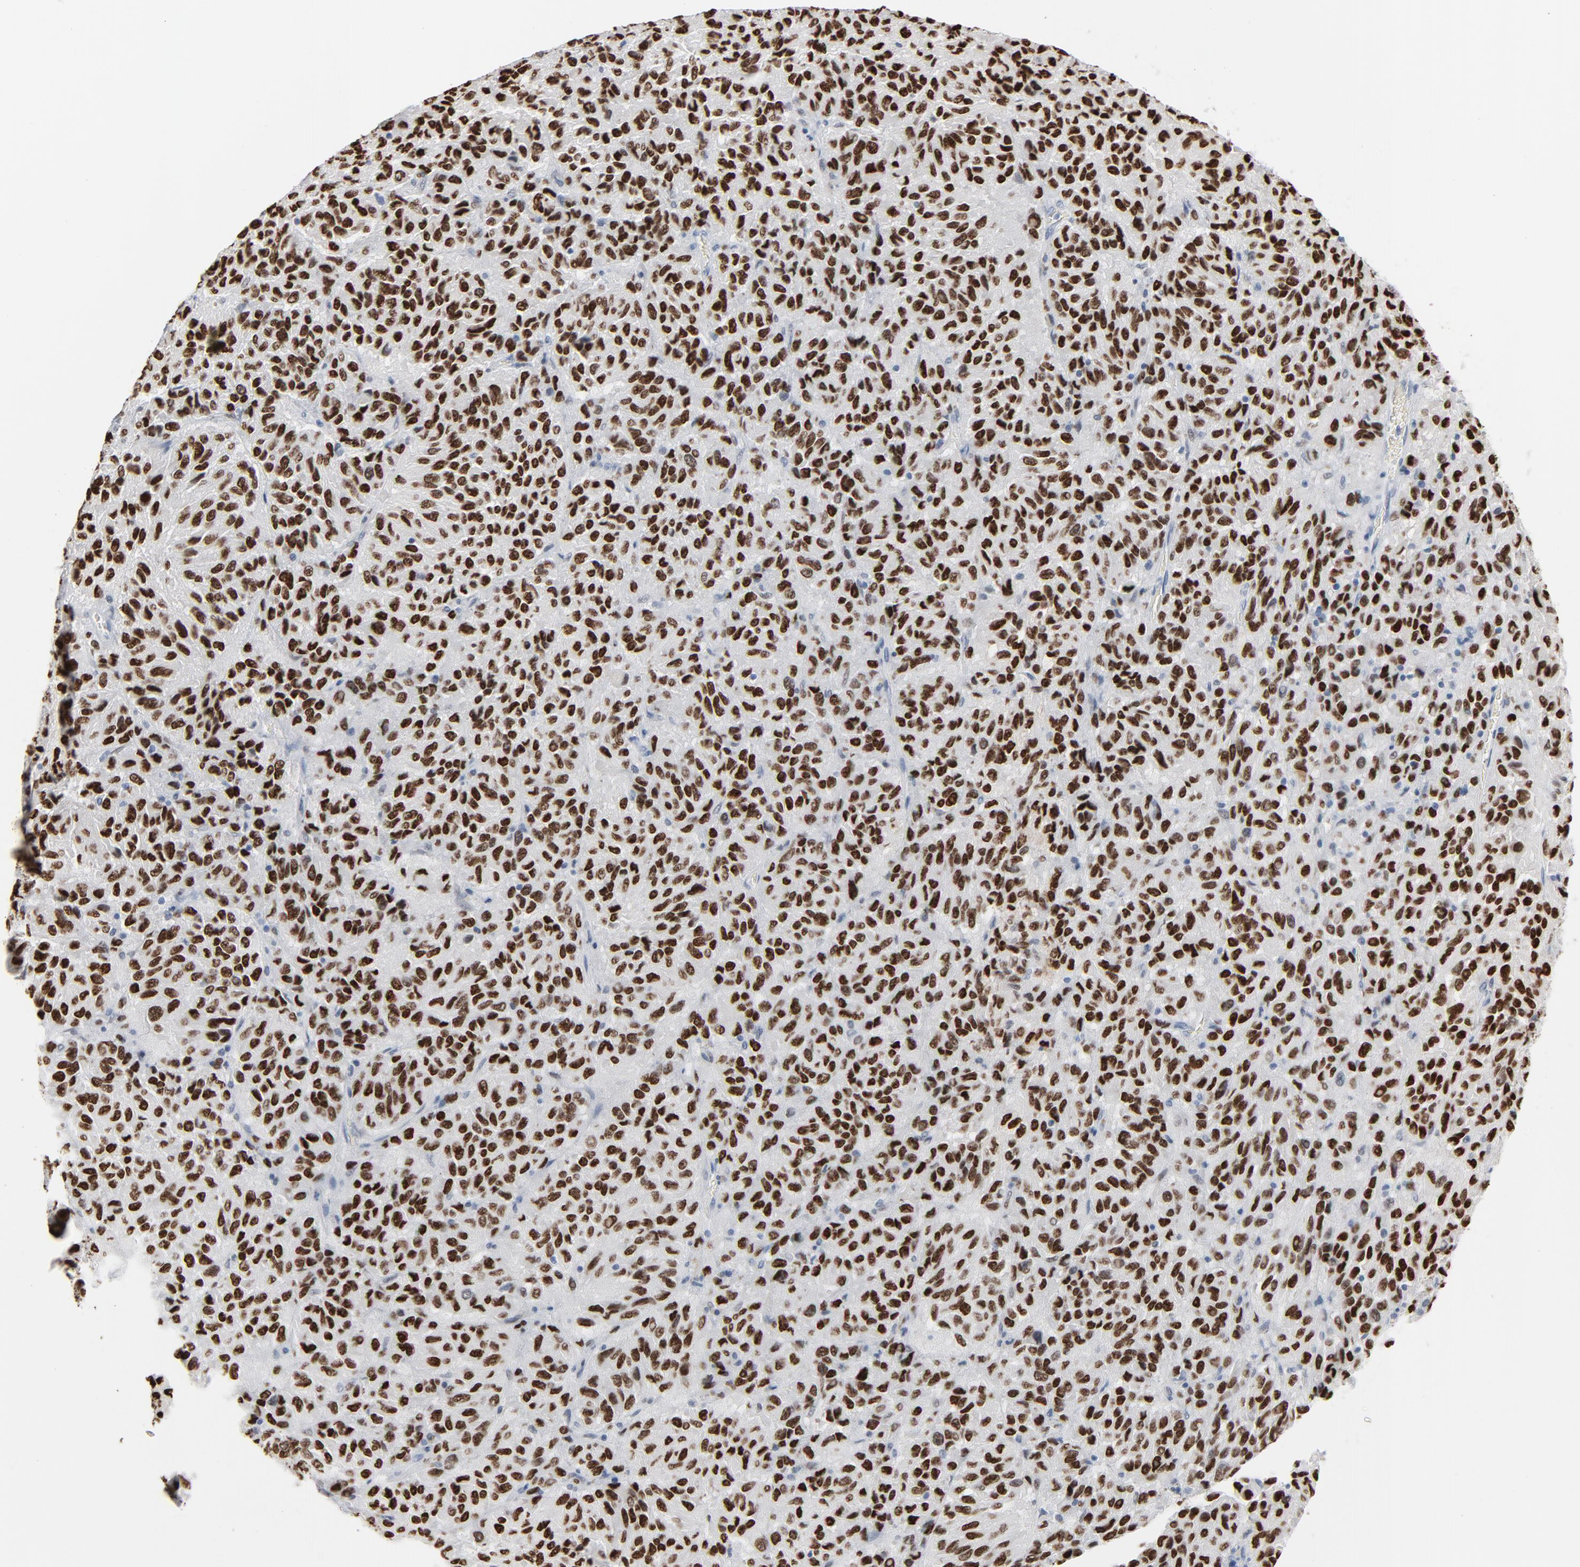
{"staining": {"intensity": "strong", "quantity": ">75%", "location": "nuclear"}, "tissue": "melanoma", "cell_type": "Tumor cells", "image_type": "cancer", "snomed": [{"axis": "morphology", "description": "Malignant melanoma, Metastatic site"}, {"axis": "topography", "description": "Lung"}], "caption": "Melanoma tissue demonstrates strong nuclear positivity in about >75% of tumor cells (DAB IHC with brightfield microscopy, high magnification).", "gene": "MITF", "patient": {"sex": "male", "age": 64}}